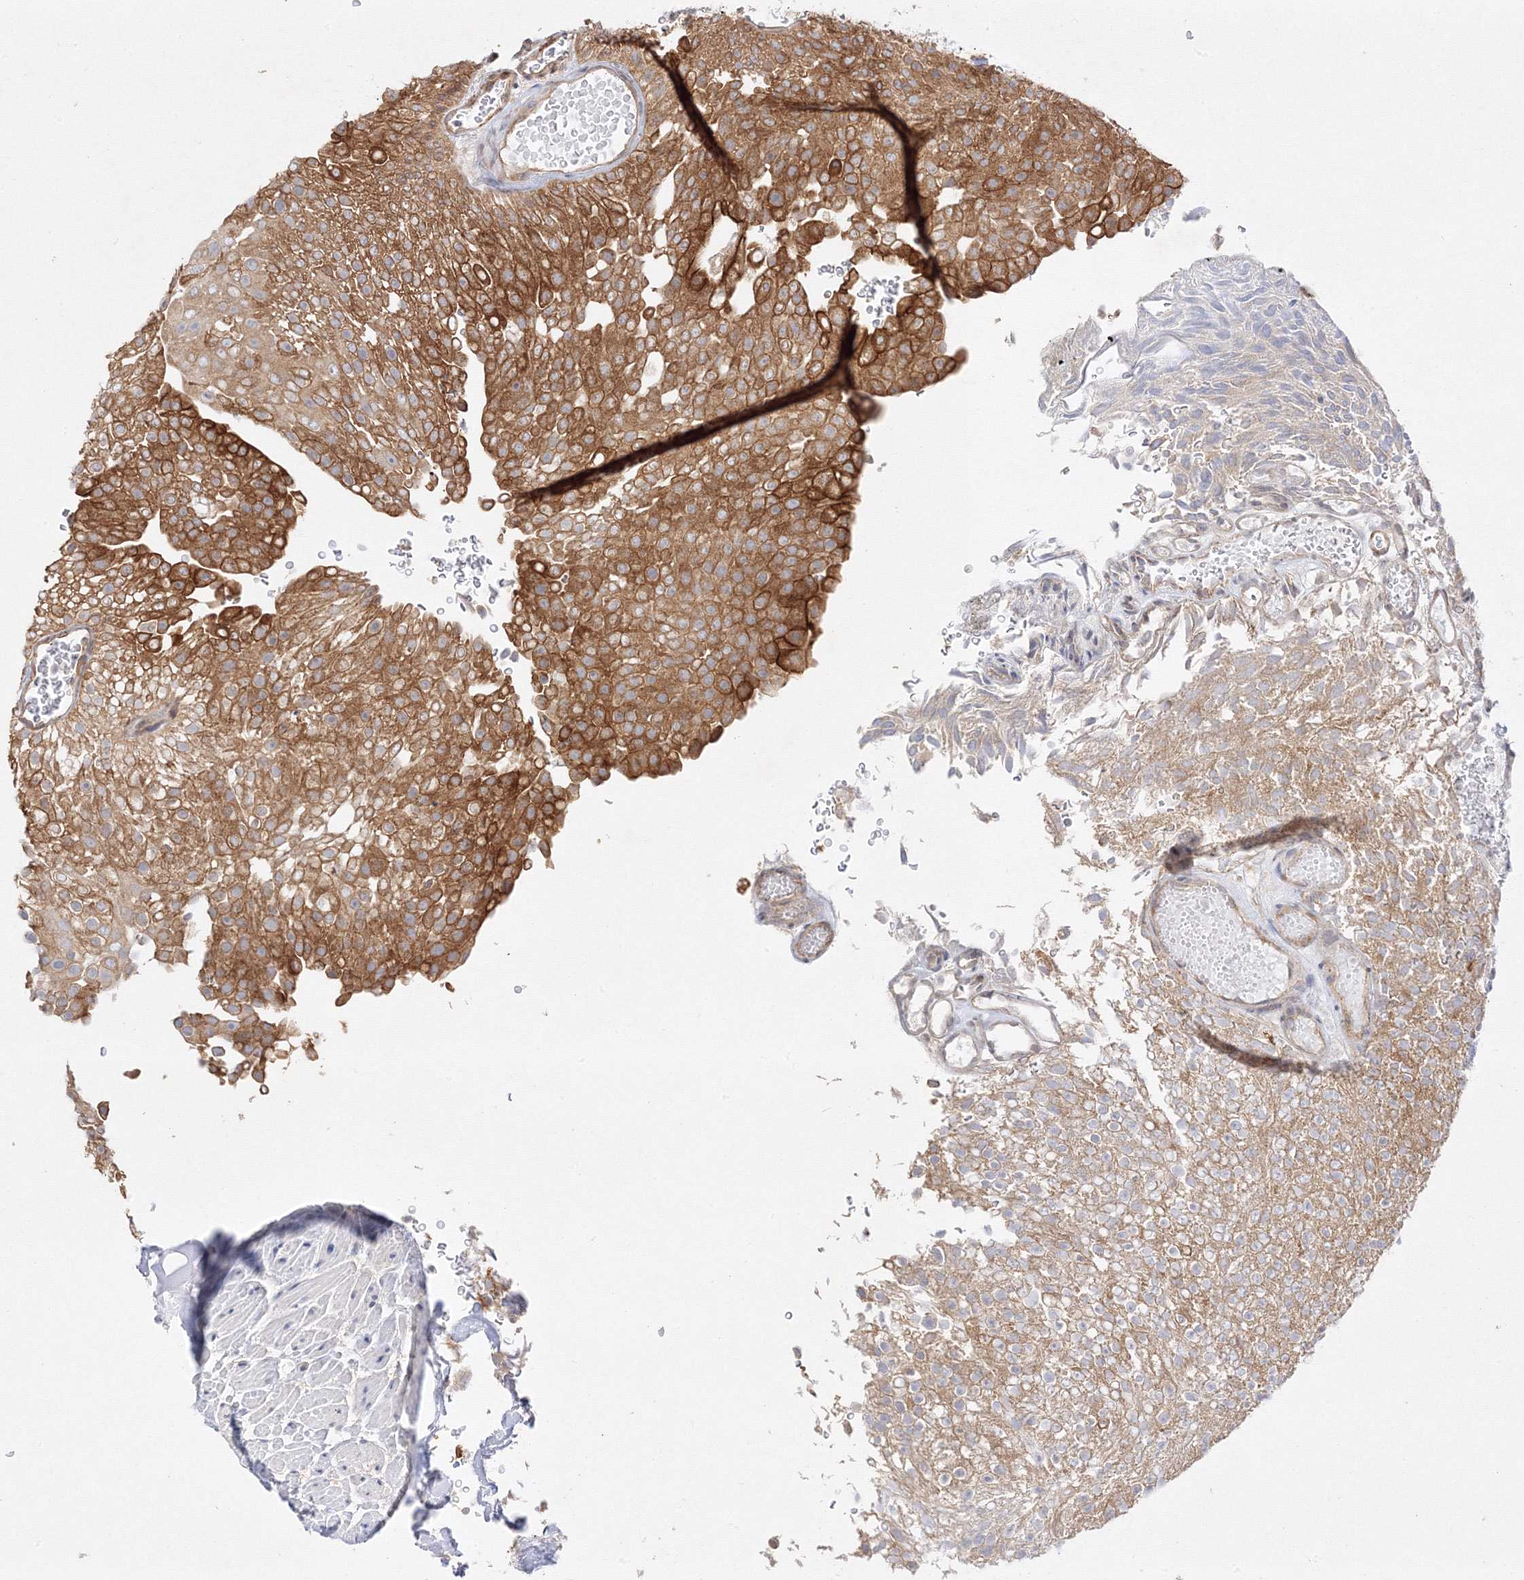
{"staining": {"intensity": "strong", "quantity": "25%-75%", "location": "cytoplasmic/membranous"}, "tissue": "urothelial cancer", "cell_type": "Tumor cells", "image_type": "cancer", "snomed": [{"axis": "morphology", "description": "Urothelial carcinoma, Low grade"}, {"axis": "topography", "description": "Urinary bladder"}], "caption": "Strong cytoplasmic/membranous protein positivity is identified in approximately 25%-75% of tumor cells in urothelial cancer.", "gene": "C2CD2", "patient": {"sex": "male", "age": 78}}